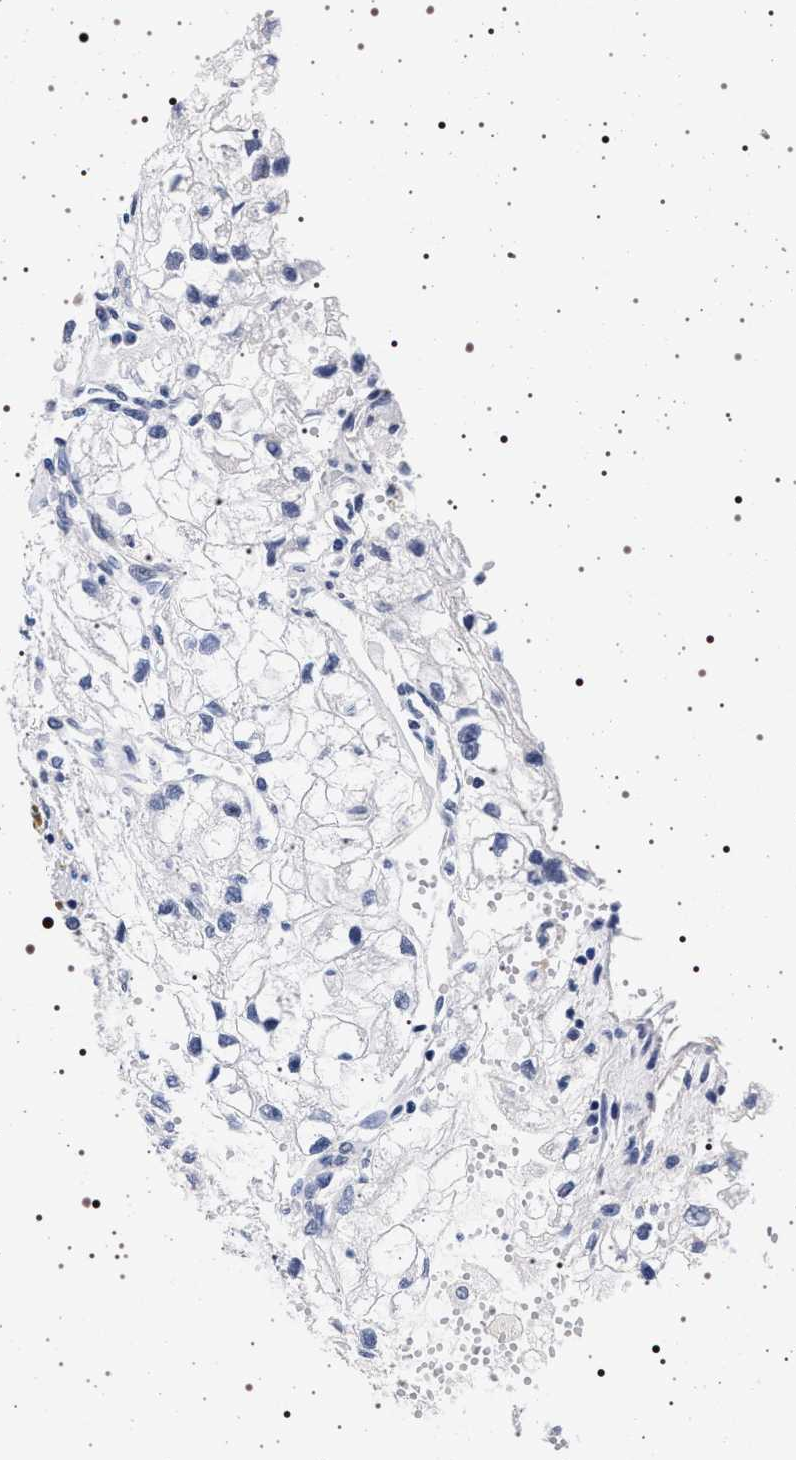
{"staining": {"intensity": "negative", "quantity": "none", "location": "none"}, "tissue": "renal cancer", "cell_type": "Tumor cells", "image_type": "cancer", "snomed": [{"axis": "morphology", "description": "Adenocarcinoma, NOS"}, {"axis": "topography", "description": "Kidney"}], "caption": "IHC micrograph of neoplastic tissue: renal cancer stained with DAB (3,3'-diaminobenzidine) exhibits no significant protein staining in tumor cells.", "gene": "MAPK10", "patient": {"sex": "female", "age": 70}}